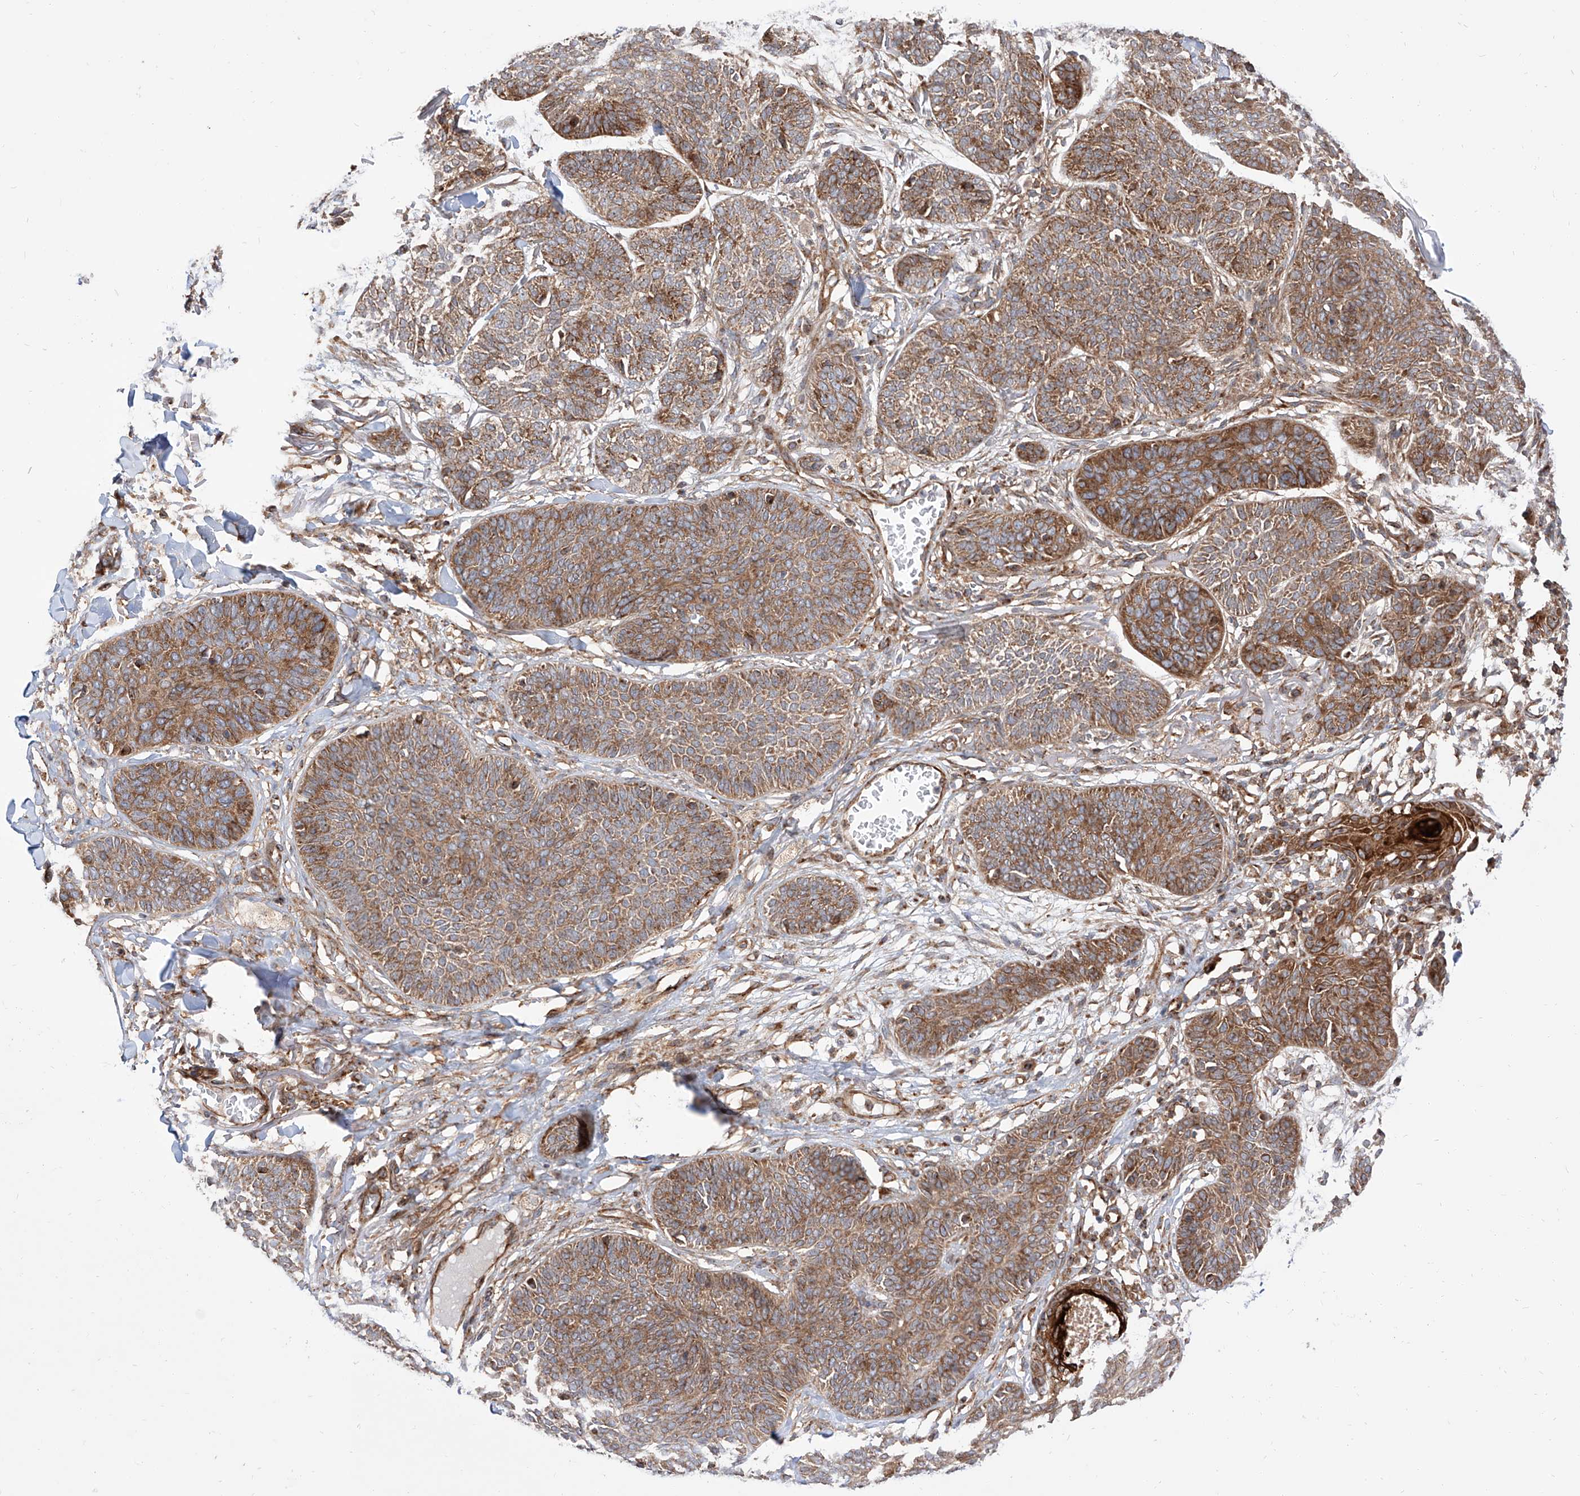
{"staining": {"intensity": "moderate", "quantity": ">75%", "location": "cytoplasmic/membranous"}, "tissue": "skin cancer", "cell_type": "Tumor cells", "image_type": "cancer", "snomed": [{"axis": "morphology", "description": "Basal cell carcinoma"}, {"axis": "topography", "description": "Skin"}], "caption": "Human basal cell carcinoma (skin) stained with a protein marker displays moderate staining in tumor cells.", "gene": "ISCA2", "patient": {"sex": "male", "age": 85}}